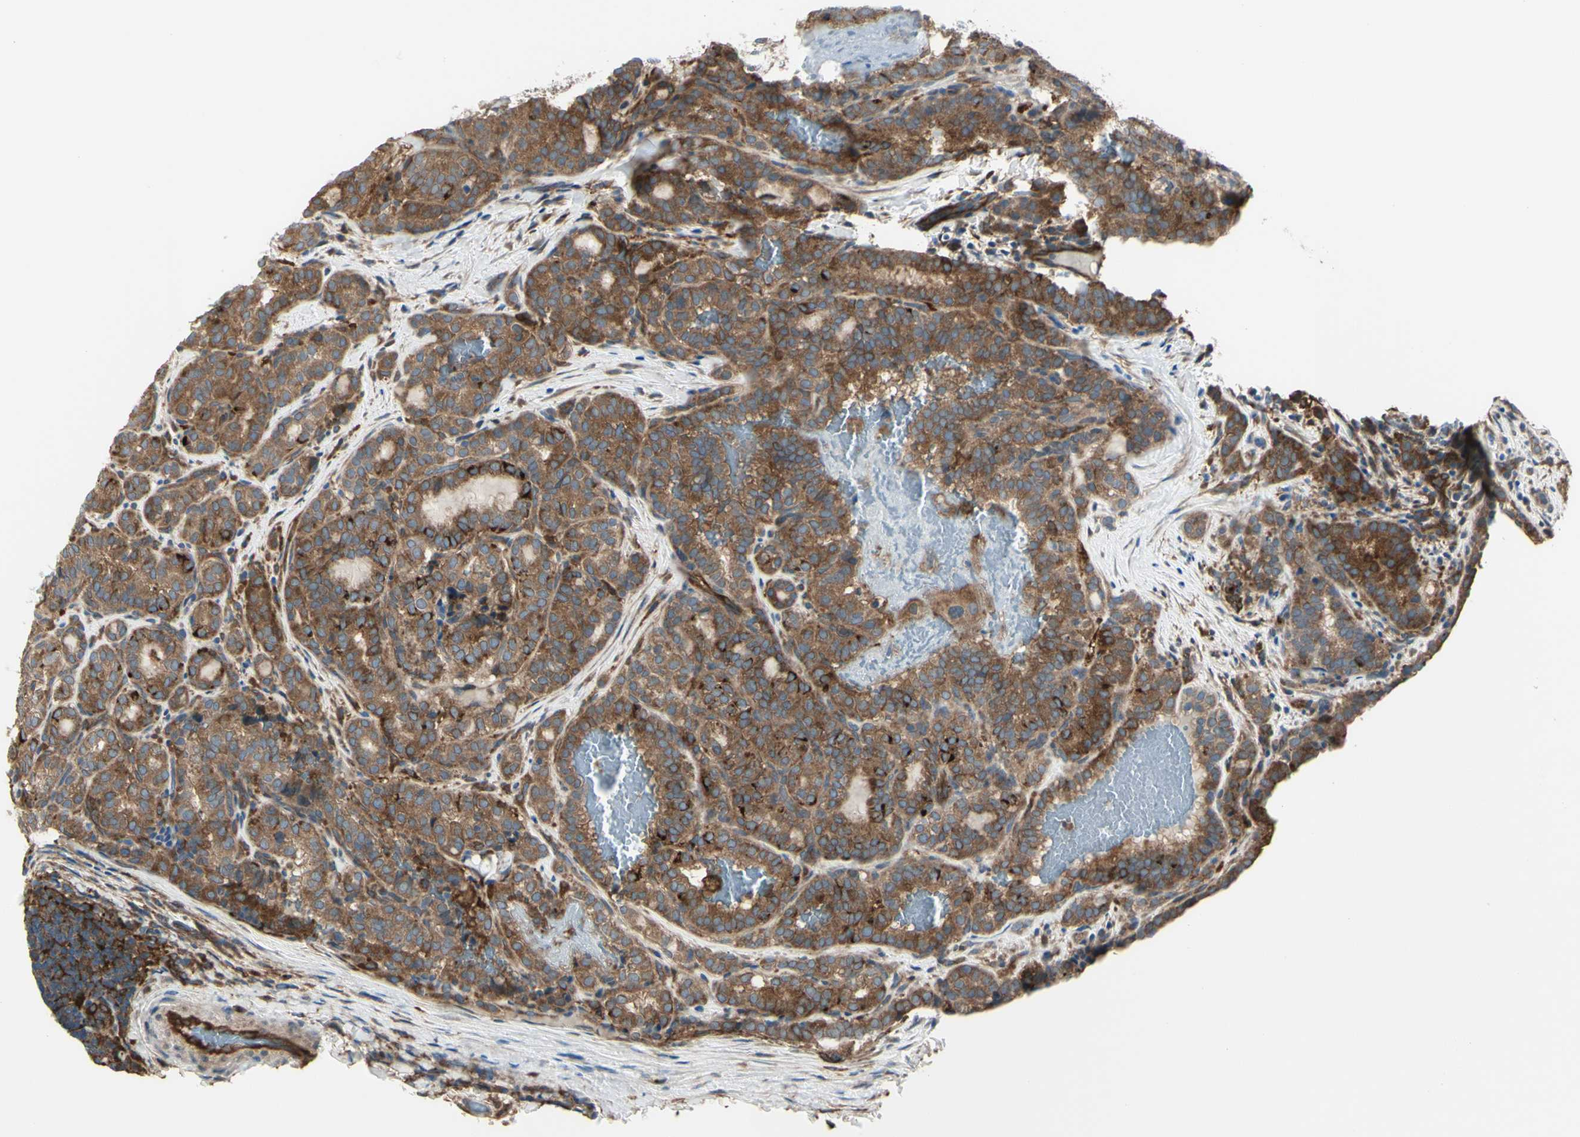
{"staining": {"intensity": "moderate", "quantity": ">75%", "location": "cytoplasmic/membranous"}, "tissue": "thyroid cancer", "cell_type": "Tumor cells", "image_type": "cancer", "snomed": [{"axis": "morphology", "description": "Normal tissue, NOS"}, {"axis": "morphology", "description": "Papillary adenocarcinoma, NOS"}, {"axis": "topography", "description": "Thyroid gland"}], "caption": "Protein expression analysis of human thyroid cancer (papillary adenocarcinoma) reveals moderate cytoplasmic/membranous expression in about >75% of tumor cells.", "gene": "IGSF9B", "patient": {"sex": "female", "age": 30}}